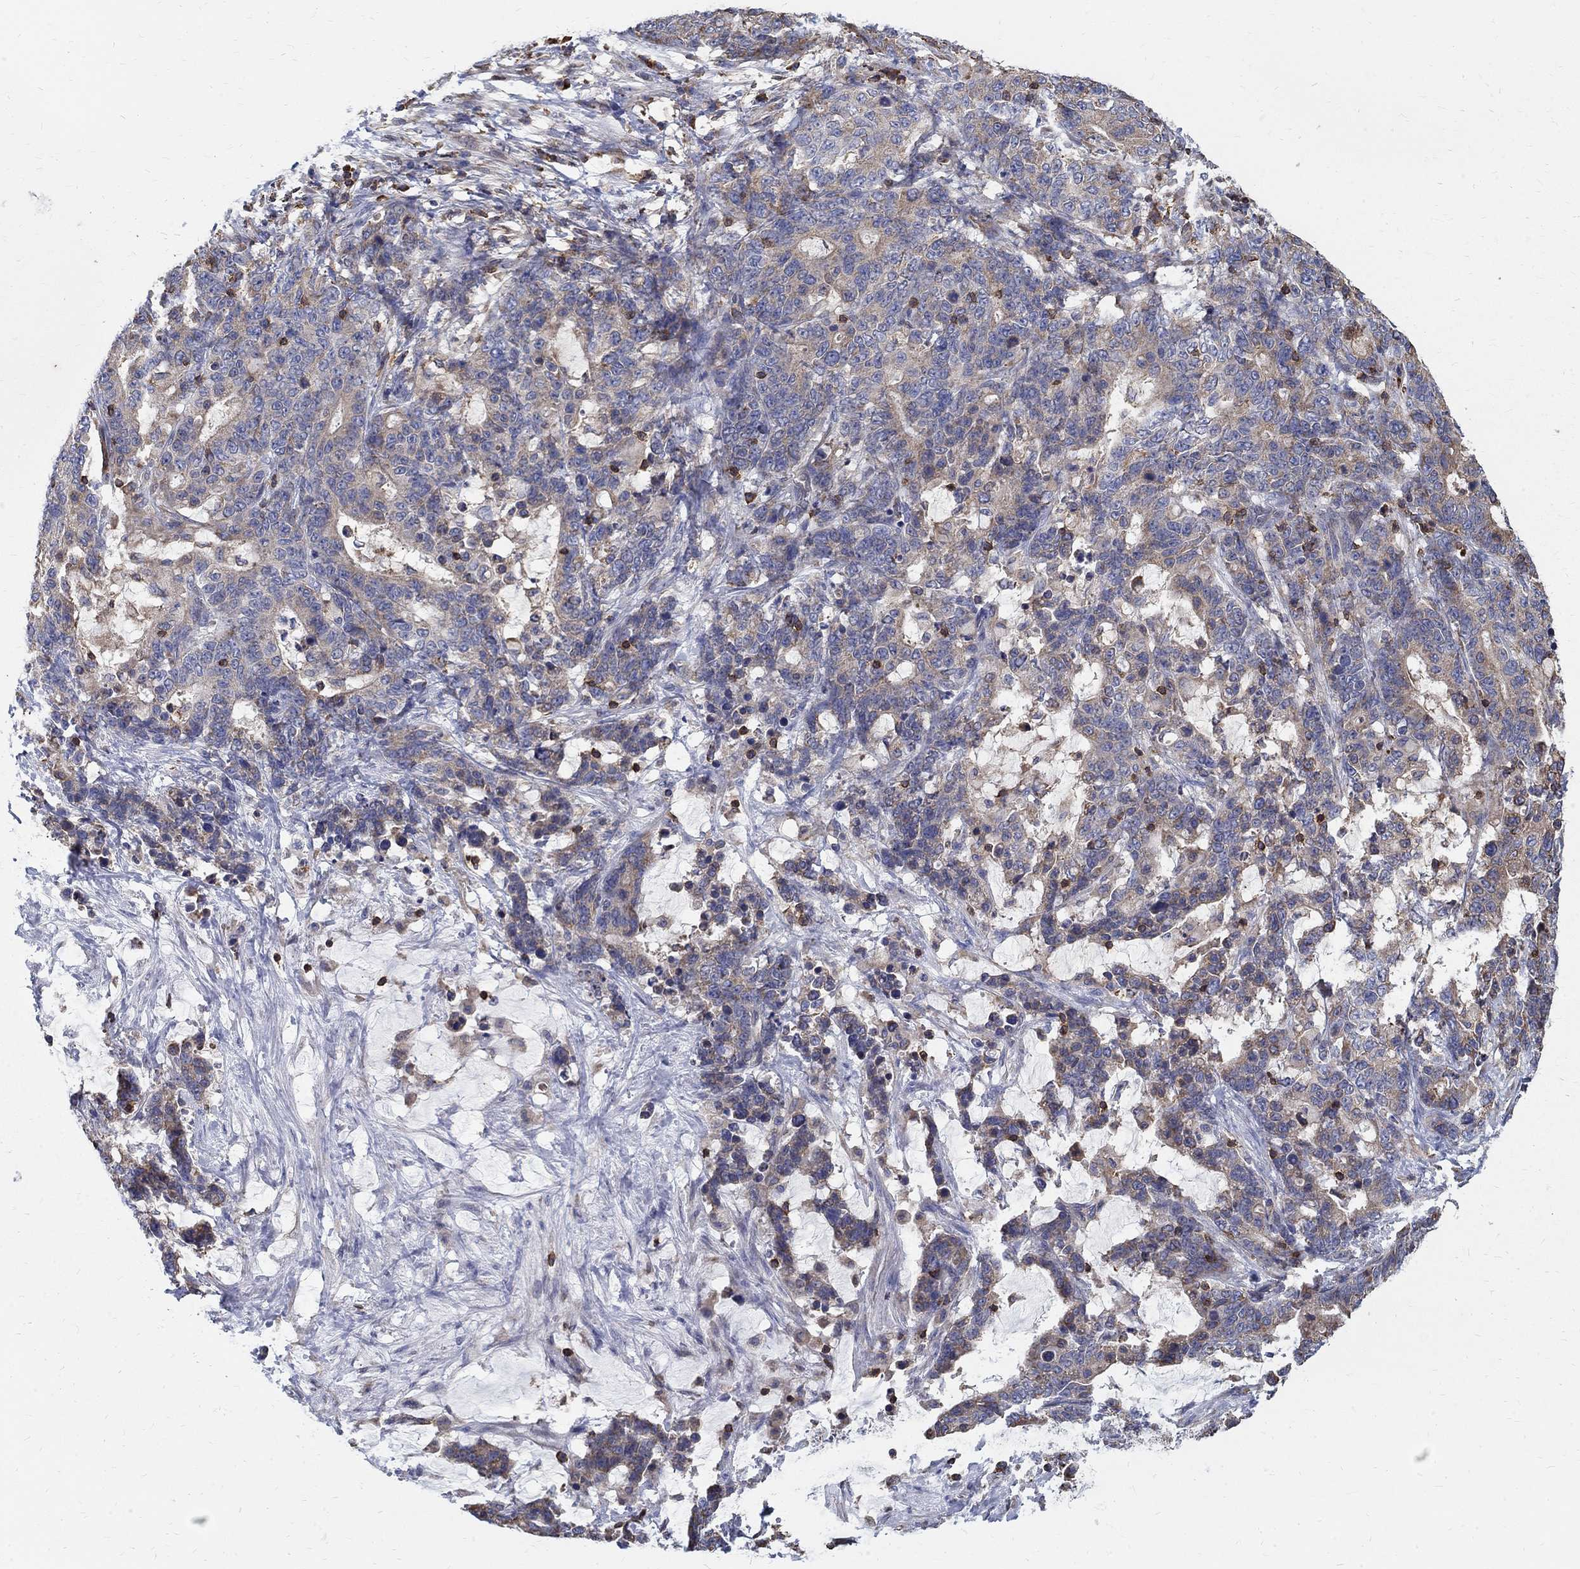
{"staining": {"intensity": "weak", "quantity": ">75%", "location": "cytoplasmic/membranous"}, "tissue": "stomach cancer", "cell_type": "Tumor cells", "image_type": "cancer", "snomed": [{"axis": "morphology", "description": "Normal tissue, NOS"}, {"axis": "morphology", "description": "Adenocarcinoma, NOS"}, {"axis": "topography", "description": "Stomach"}], "caption": "IHC of stomach adenocarcinoma exhibits low levels of weak cytoplasmic/membranous positivity in approximately >75% of tumor cells.", "gene": "AGAP2", "patient": {"sex": "female", "age": 64}}